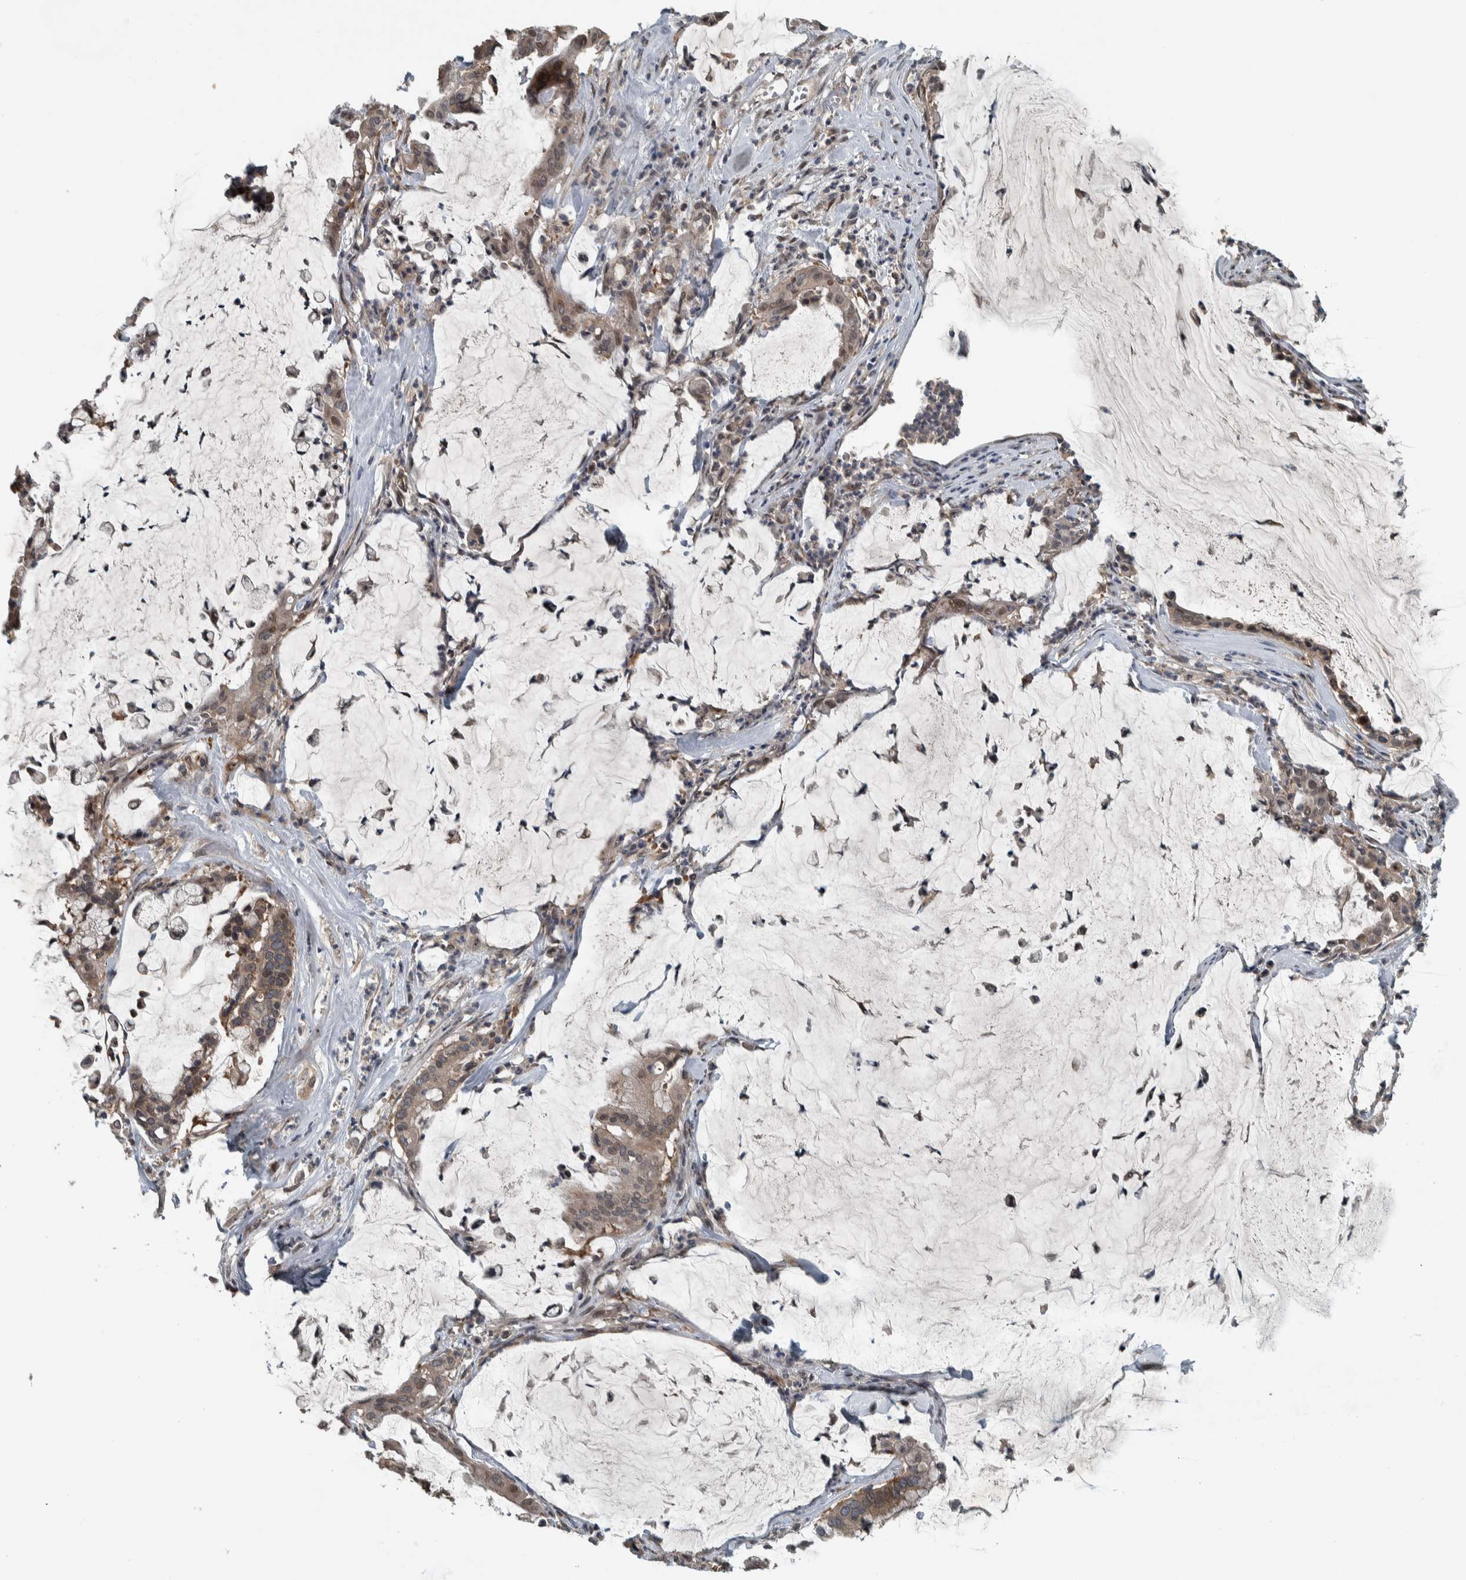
{"staining": {"intensity": "moderate", "quantity": ">75%", "location": "cytoplasmic/membranous"}, "tissue": "pancreatic cancer", "cell_type": "Tumor cells", "image_type": "cancer", "snomed": [{"axis": "morphology", "description": "Adenocarcinoma, NOS"}, {"axis": "topography", "description": "Pancreas"}], "caption": "Pancreatic adenocarcinoma stained with a protein marker shows moderate staining in tumor cells.", "gene": "XPO5", "patient": {"sex": "male", "age": 41}}